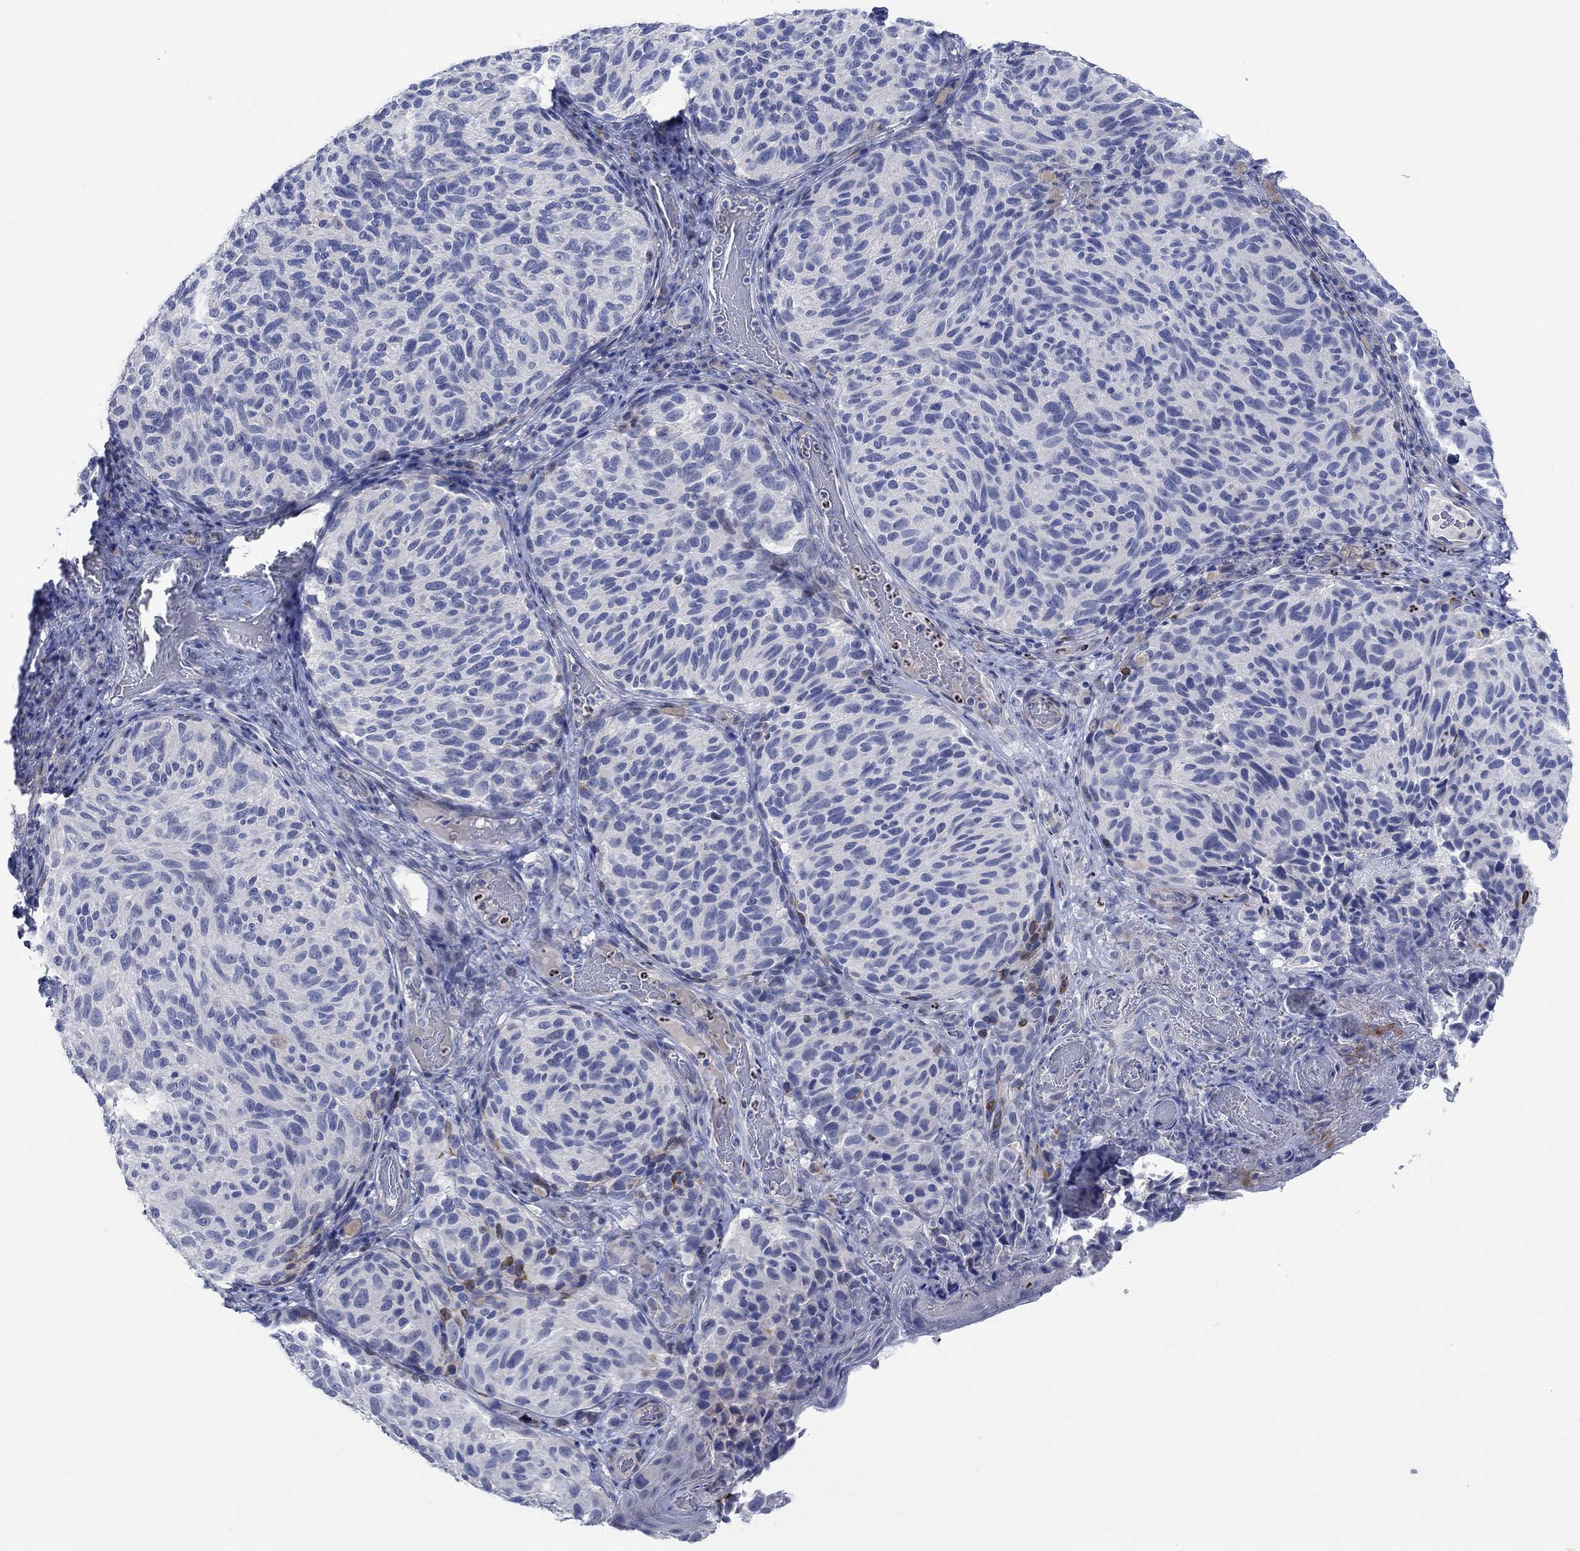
{"staining": {"intensity": "negative", "quantity": "none", "location": "none"}, "tissue": "melanoma", "cell_type": "Tumor cells", "image_type": "cancer", "snomed": [{"axis": "morphology", "description": "Malignant melanoma, NOS"}, {"axis": "topography", "description": "Skin"}], "caption": "This is an IHC photomicrograph of melanoma. There is no staining in tumor cells.", "gene": "DLK1", "patient": {"sex": "female", "age": 73}}